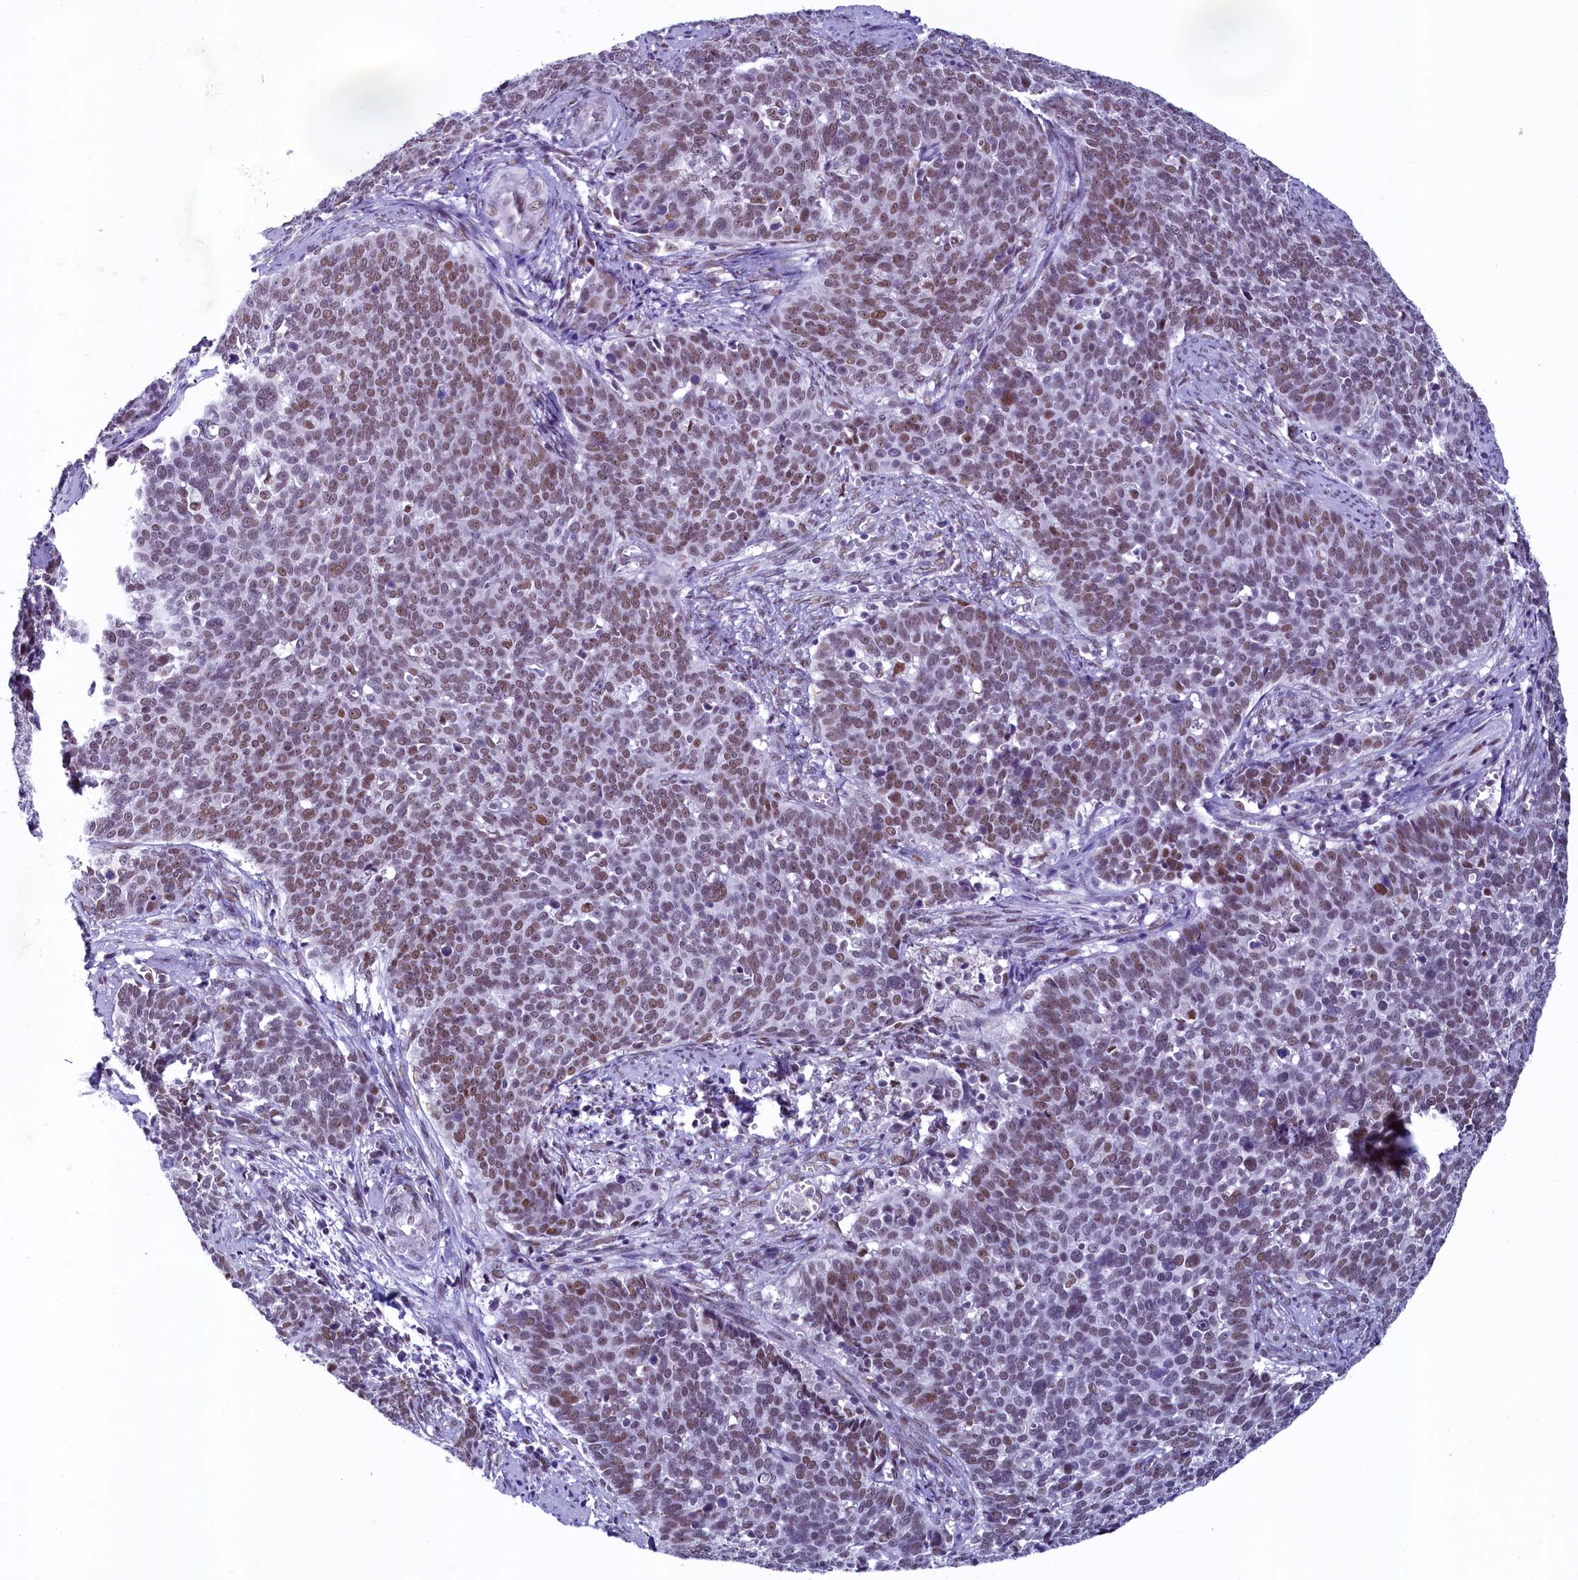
{"staining": {"intensity": "moderate", "quantity": "25%-75%", "location": "nuclear"}, "tissue": "cervical cancer", "cell_type": "Tumor cells", "image_type": "cancer", "snomed": [{"axis": "morphology", "description": "Squamous cell carcinoma, NOS"}, {"axis": "topography", "description": "Cervix"}], "caption": "An image of cervical cancer stained for a protein shows moderate nuclear brown staining in tumor cells. The staining is performed using DAB (3,3'-diaminobenzidine) brown chromogen to label protein expression. The nuclei are counter-stained blue using hematoxylin.", "gene": "SUGP2", "patient": {"sex": "female", "age": 39}}